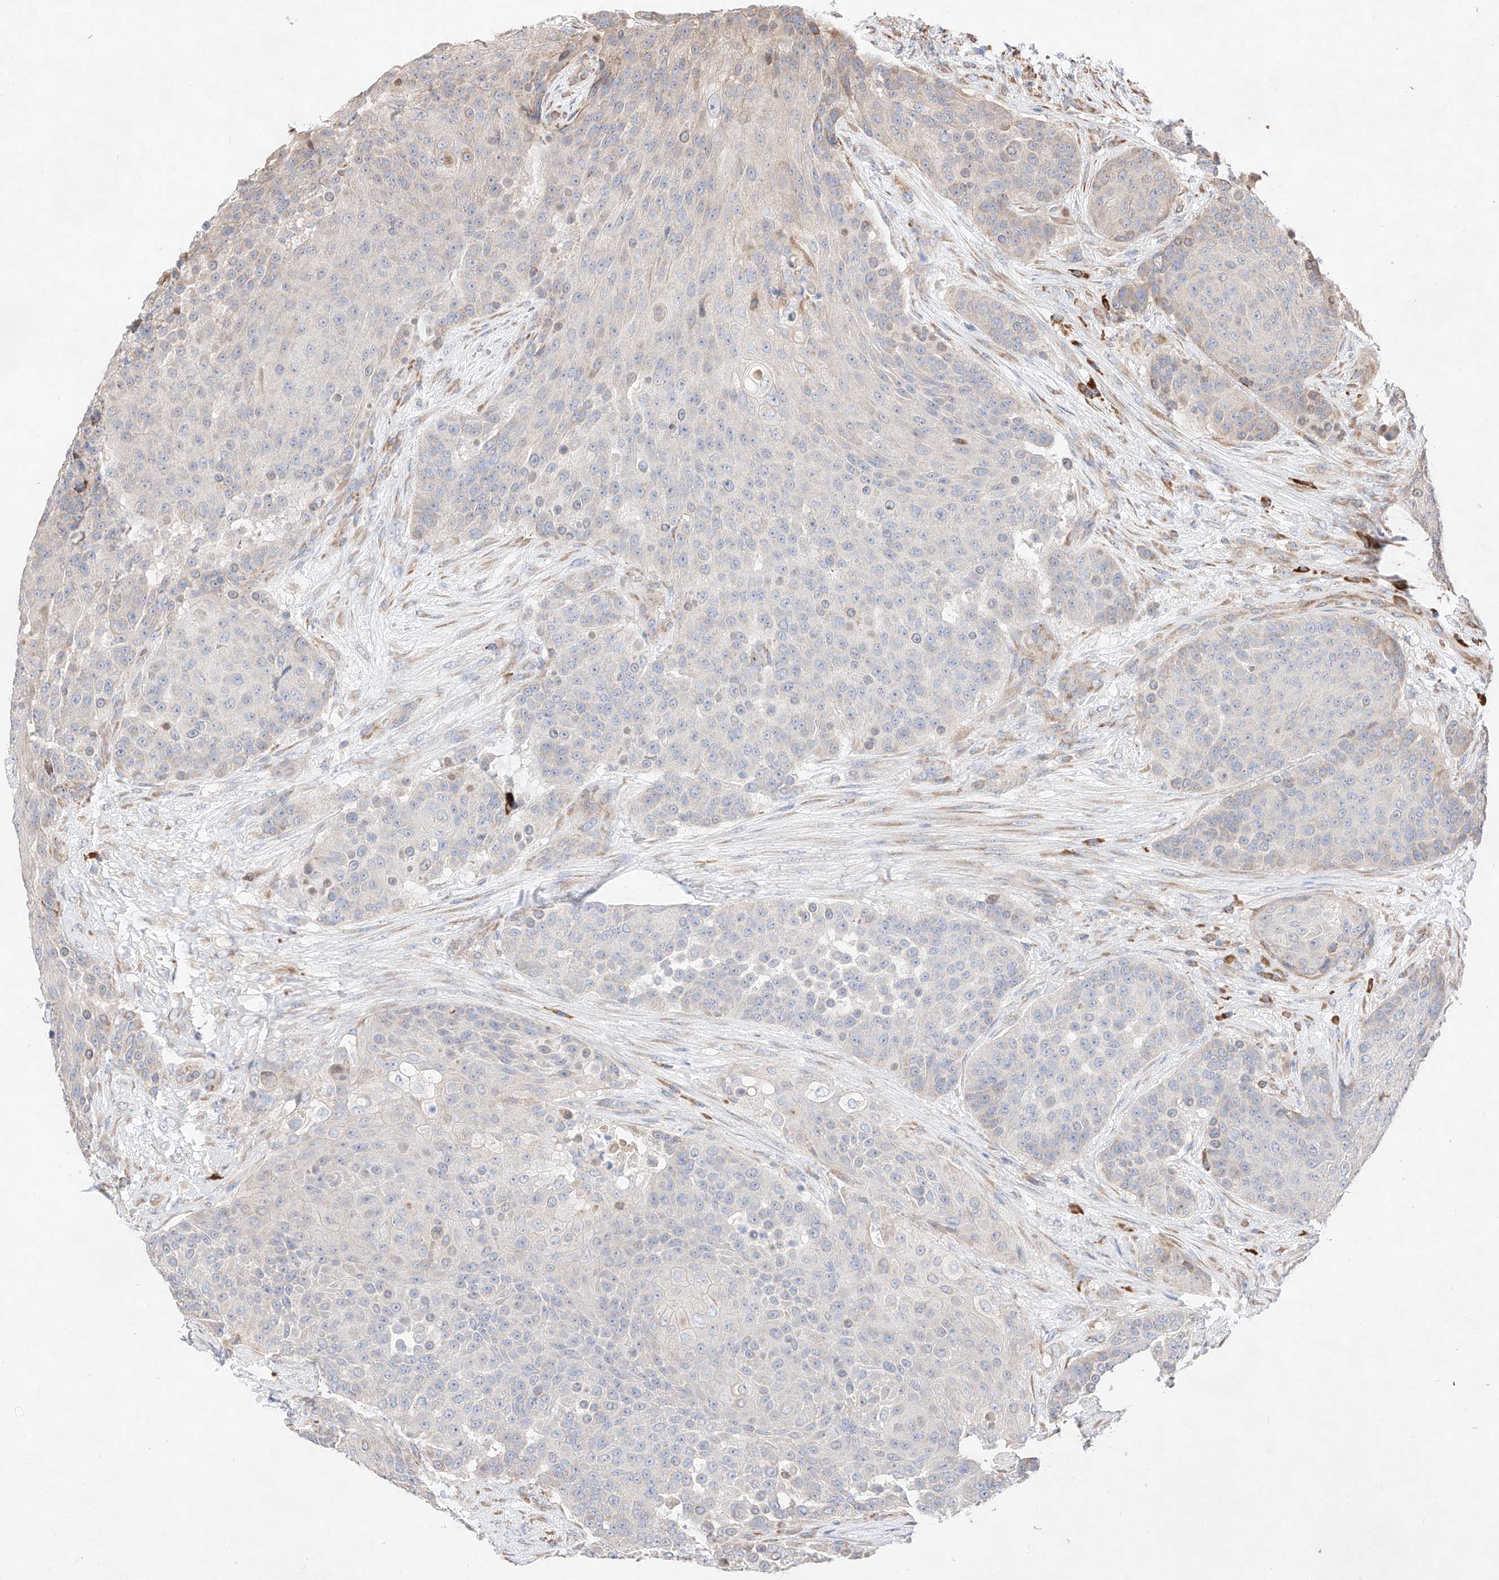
{"staining": {"intensity": "negative", "quantity": "none", "location": "none"}, "tissue": "urothelial cancer", "cell_type": "Tumor cells", "image_type": "cancer", "snomed": [{"axis": "morphology", "description": "Urothelial carcinoma, High grade"}, {"axis": "topography", "description": "Urinary bladder"}], "caption": "Urothelial cancer stained for a protein using immunohistochemistry (IHC) exhibits no staining tumor cells.", "gene": "ATP9B", "patient": {"sex": "female", "age": 63}}